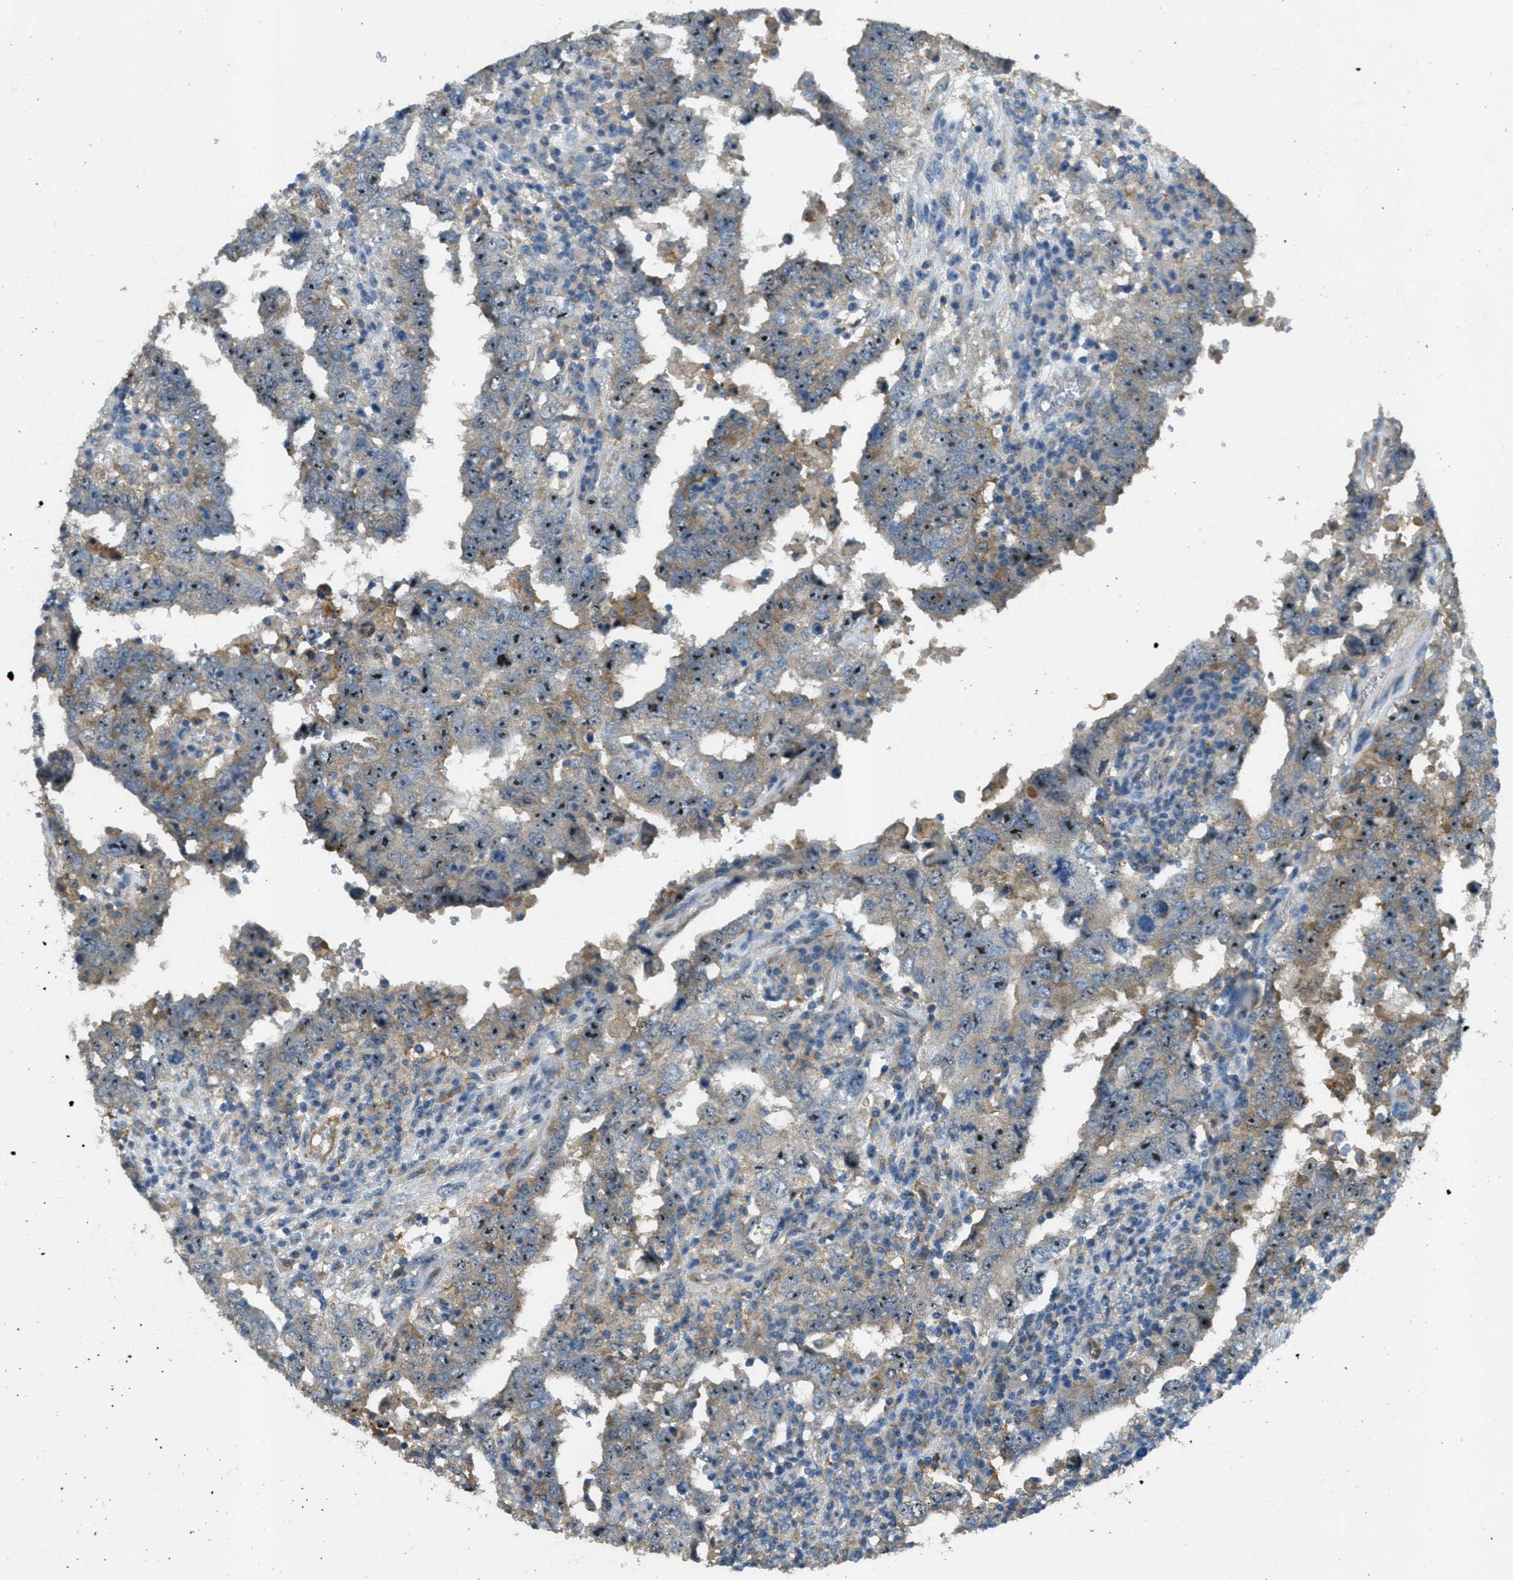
{"staining": {"intensity": "moderate", "quantity": ">75%", "location": "cytoplasmic/membranous,nuclear"}, "tissue": "testis cancer", "cell_type": "Tumor cells", "image_type": "cancer", "snomed": [{"axis": "morphology", "description": "Carcinoma, Embryonal, NOS"}, {"axis": "topography", "description": "Testis"}], "caption": "Testis embryonal carcinoma stained with a brown dye exhibits moderate cytoplasmic/membranous and nuclear positive expression in about >75% of tumor cells.", "gene": "OSMR", "patient": {"sex": "male", "age": 26}}